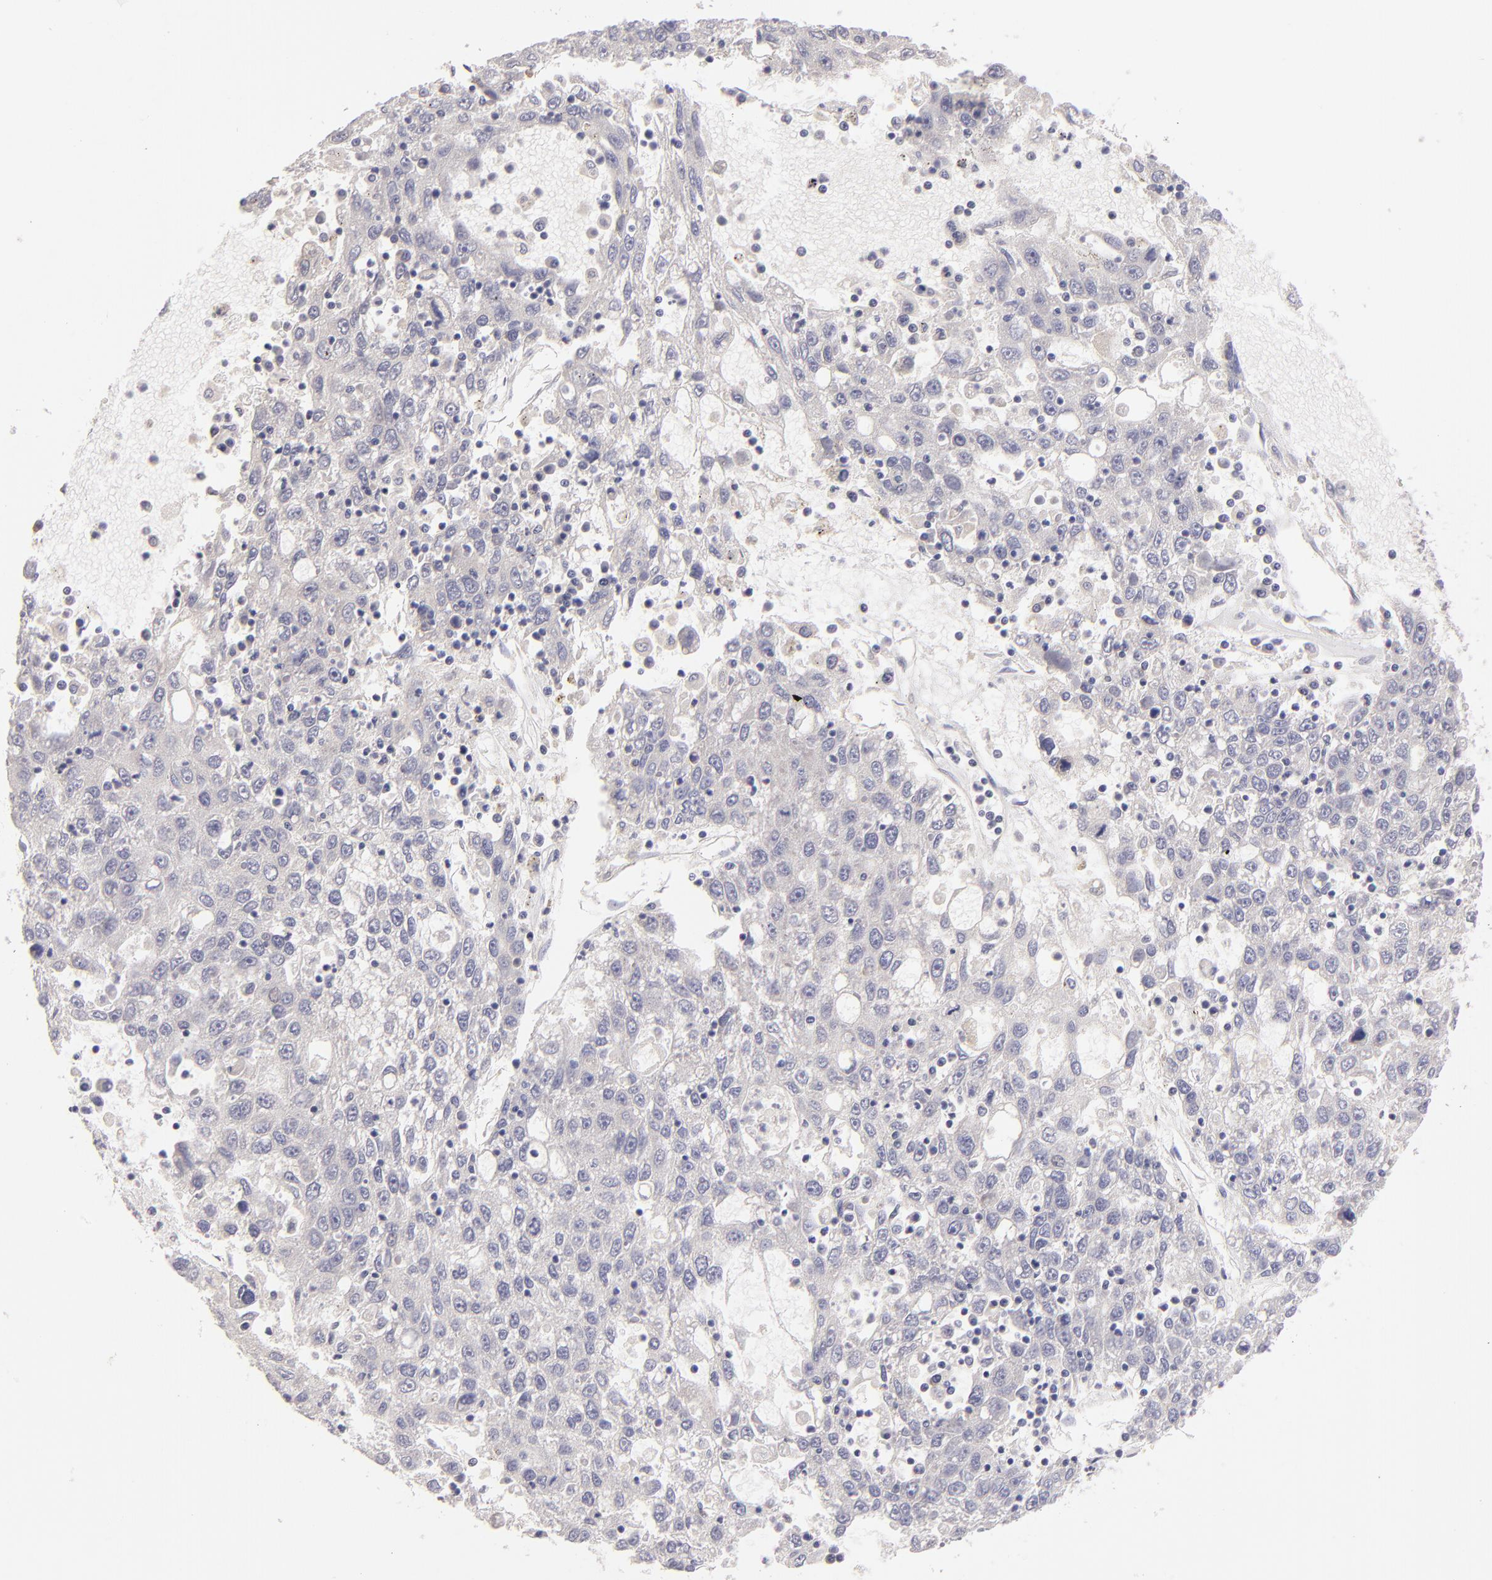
{"staining": {"intensity": "negative", "quantity": "none", "location": "none"}, "tissue": "liver cancer", "cell_type": "Tumor cells", "image_type": "cancer", "snomed": [{"axis": "morphology", "description": "Carcinoma, Hepatocellular, NOS"}, {"axis": "topography", "description": "Liver"}], "caption": "Immunohistochemistry of liver hepatocellular carcinoma shows no staining in tumor cells. Nuclei are stained in blue.", "gene": "THBD", "patient": {"sex": "male", "age": 49}}